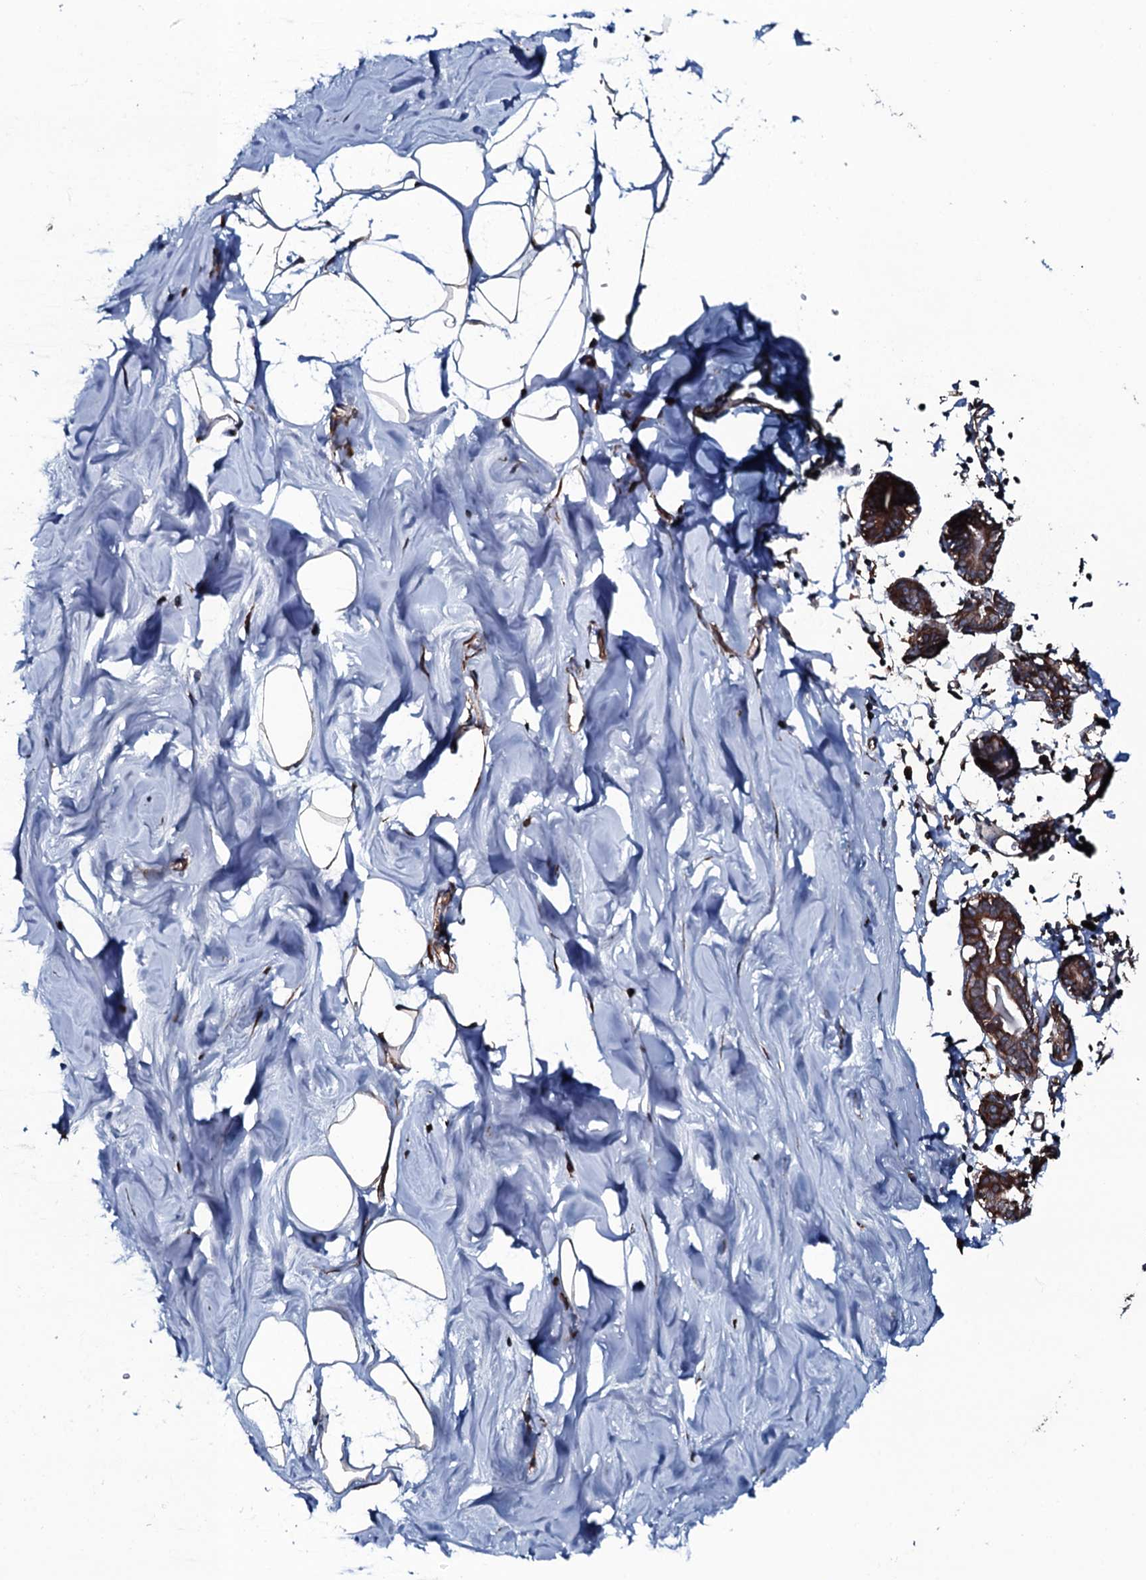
{"staining": {"intensity": "negative", "quantity": "none", "location": "none"}, "tissue": "breast", "cell_type": "Adipocytes", "image_type": "normal", "snomed": [{"axis": "morphology", "description": "Normal tissue, NOS"}, {"axis": "topography", "description": "Breast"}], "caption": "Adipocytes show no significant staining in benign breast.", "gene": "RAB12", "patient": {"sex": "female", "age": 27}}